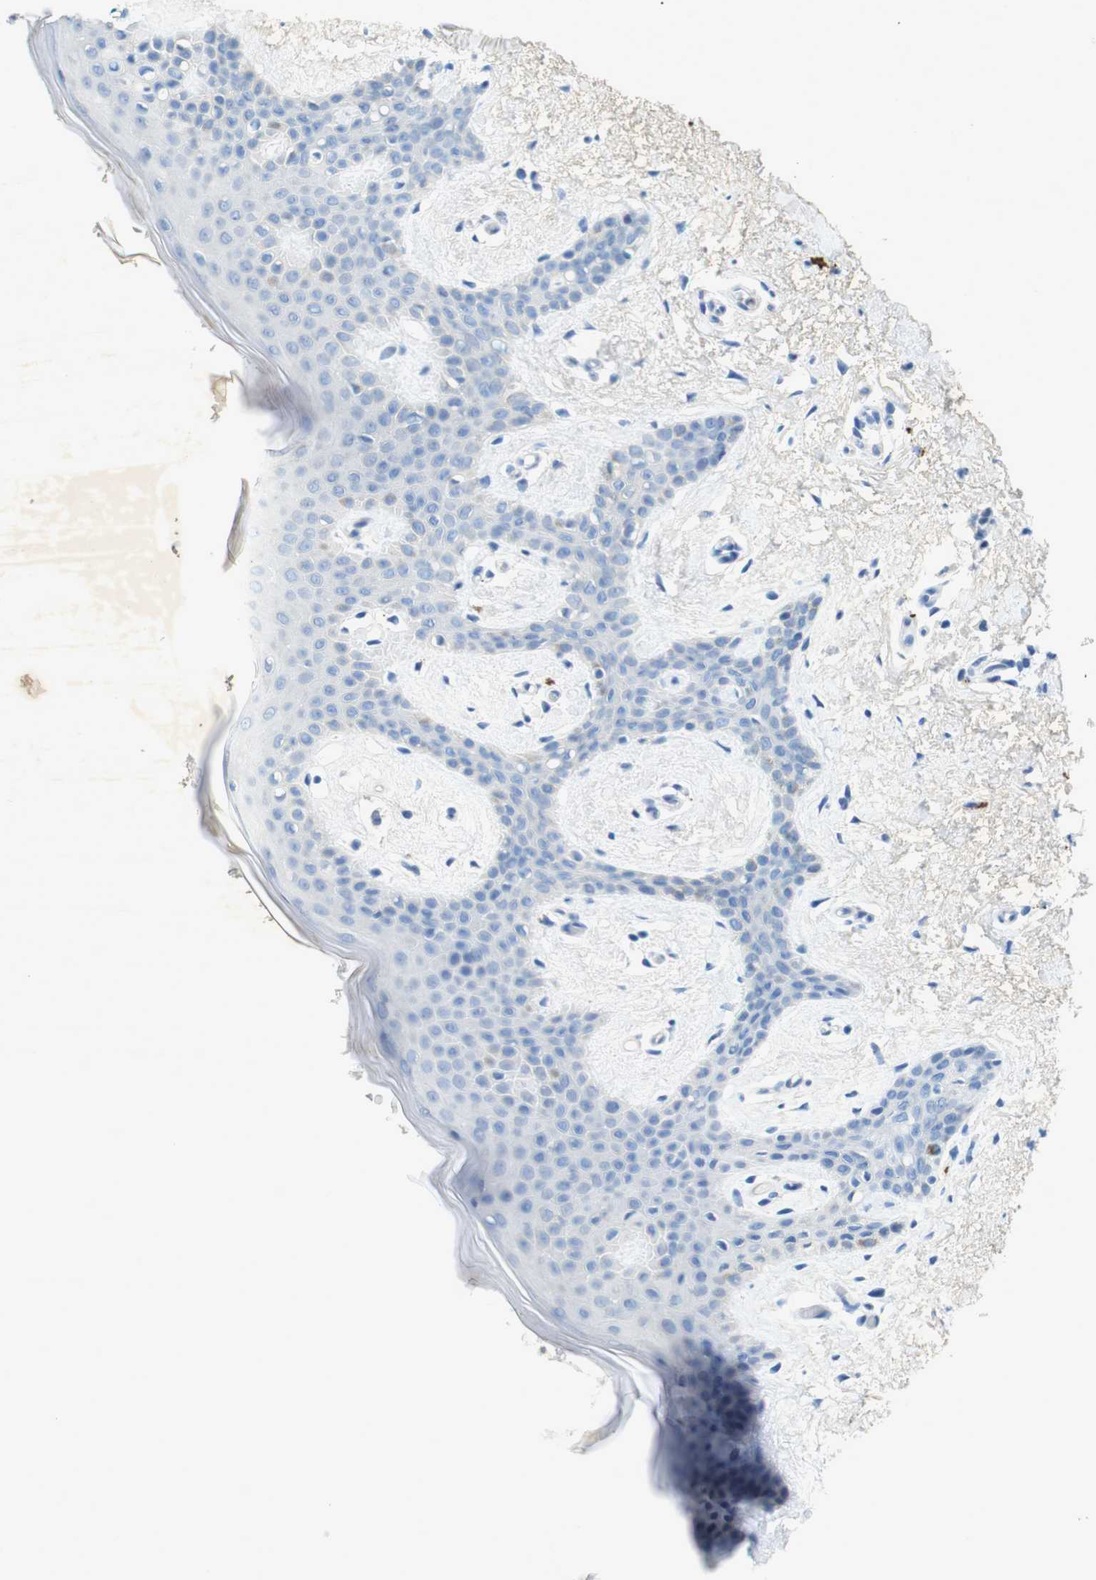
{"staining": {"intensity": "negative", "quantity": "none", "location": "none"}, "tissue": "breast cancer", "cell_type": "Tumor cells", "image_type": "cancer", "snomed": [{"axis": "morphology", "description": "Lobular carcinoma"}, {"axis": "topography", "description": "Skin"}, {"axis": "topography", "description": "Breast"}], "caption": "Human breast cancer (lobular carcinoma) stained for a protein using IHC demonstrates no expression in tumor cells.", "gene": "CD320", "patient": {"sex": "female", "age": 46}}